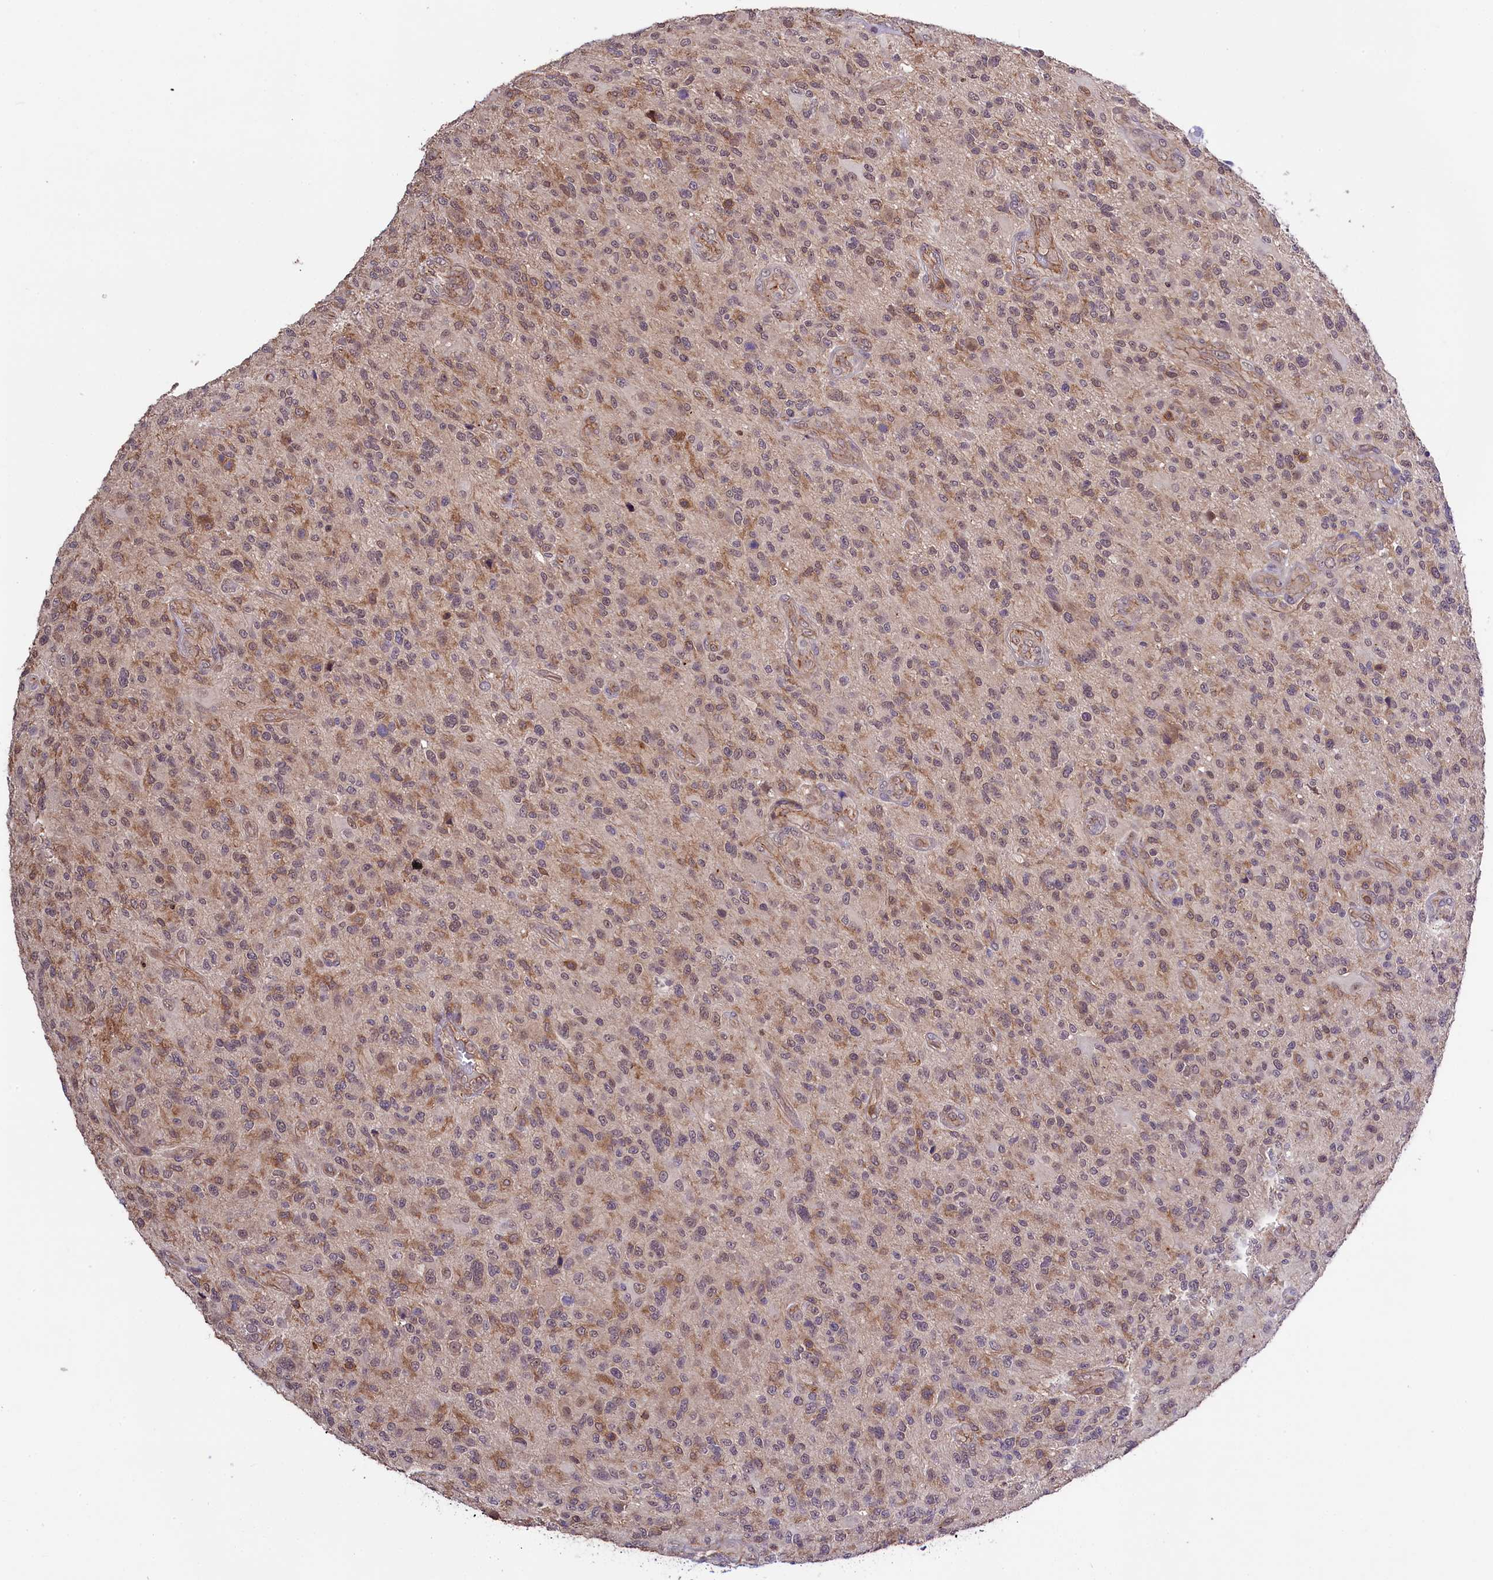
{"staining": {"intensity": "weak", "quantity": "25%-75%", "location": "cytoplasmic/membranous,nuclear"}, "tissue": "glioma", "cell_type": "Tumor cells", "image_type": "cancer", "snomed": [{"axis": "morphology", "description": "Glioma, malignant, High grade"}, {"axis": "topography", "description": "Brain"}], "caption": "A brown stain highlights weak cytoplasmic/membranous and nuclear staining of a protein in human glioma tumor cells. Using DAB (brown) and hematoxylin (blue) stains, captured at high magnification using brightfield microscopy.", "gene": "SKIDA1", "patient": {"sex": "male", "age": 47}}